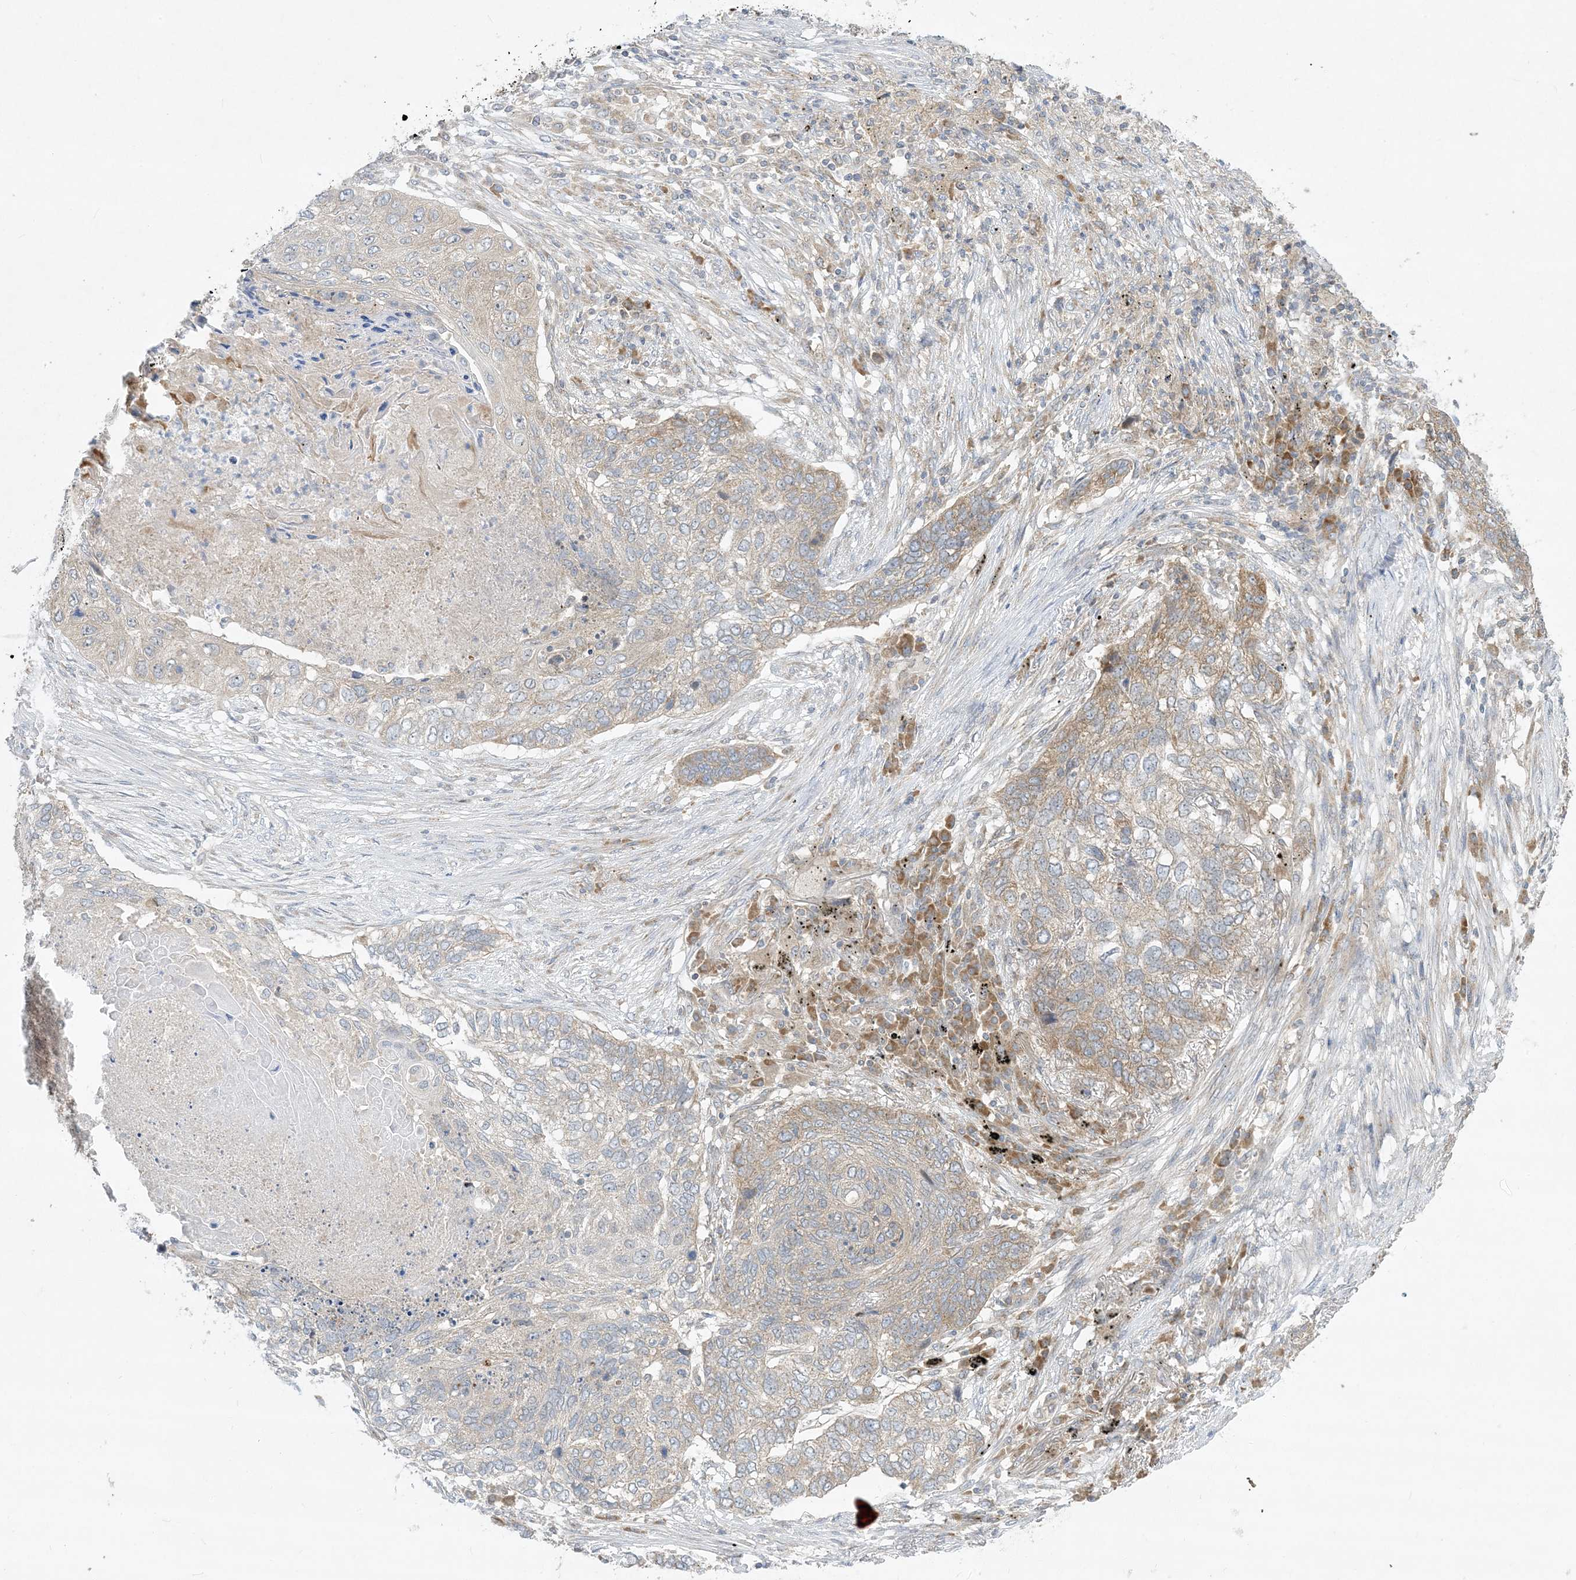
{"staining": {"intensity": "weak", "quantity": "<25%", "location": "cytoplasmic/membranous"}, "tissue": "lung cancer", "cell_type": "Tumor cells", "image_type": "cancer", "snomed": [{"axis": "morphology", "description": "Squamous cell carcinoma, NOS"}, {"axis": "topography", "description": "Lung"}], "caption": "Image shows no significant protein expression in tumor cells of lung squamous cell carcinoma. (DAB immunohistochemistry, high magnification).", "gene": "RPP40", "patient": {"sex": "female", "age": 63}}